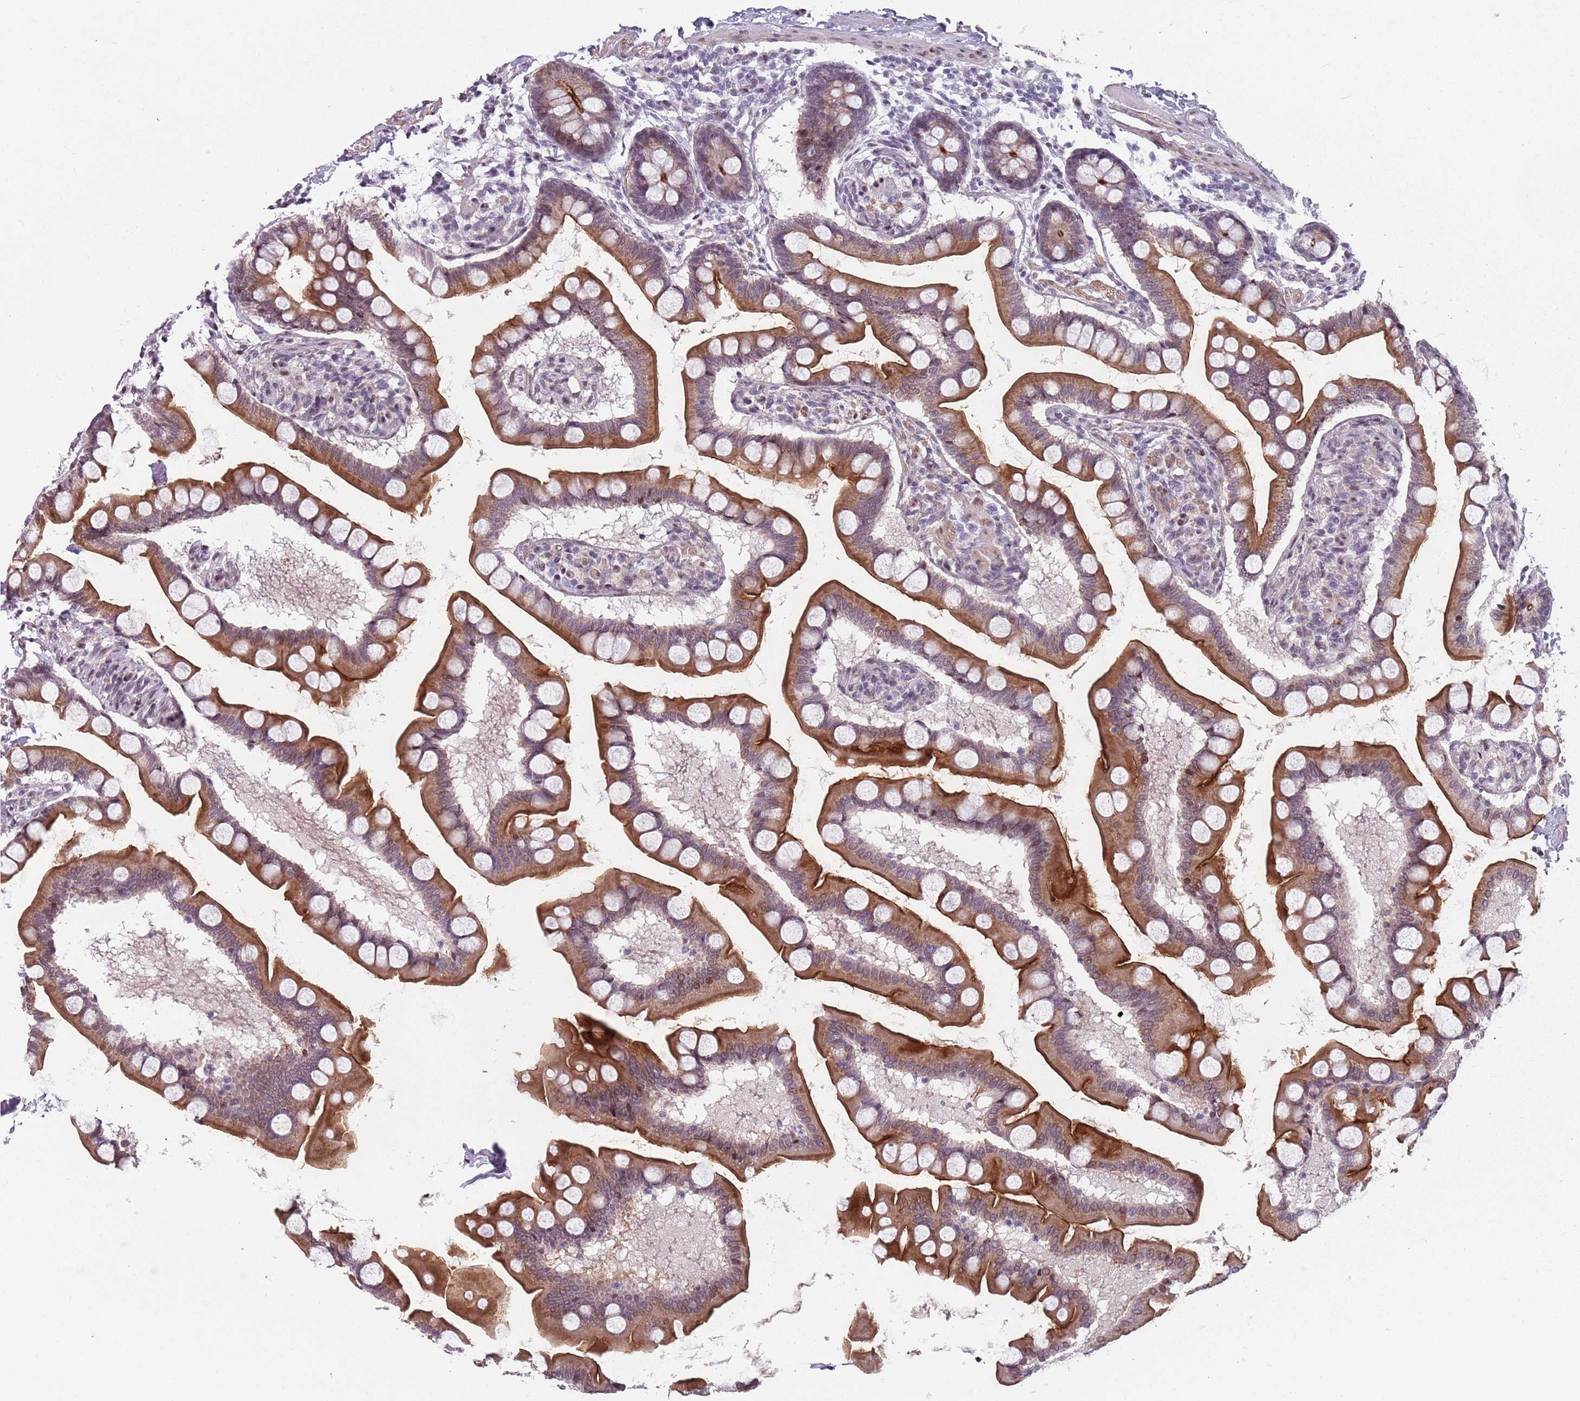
{"staining": {"intensity": "moderate", "quantity": ">75%", "location": "cytoplasmic/membranous"}, "tissue": "small intestine", "cell_type": "Glandular cells", "image_type": "normal", "snomed": [{"axis": "morphology", "description": "Normal tissue, NOS"}, {"axis": "topography", "description": "Small intestine"}], "caption": "Immunohistochemistry of unremarkable small intestine reveals medium levels of moderate cytoplasmic/membranous positivity in about >75% of glandular cells. (Stains: DAB in brown, nuclei in blue, Microscopy: brightfield microscopy at high magnification).", "gene": "TMC4", "patient": {"sex": "male", "age": 41}}